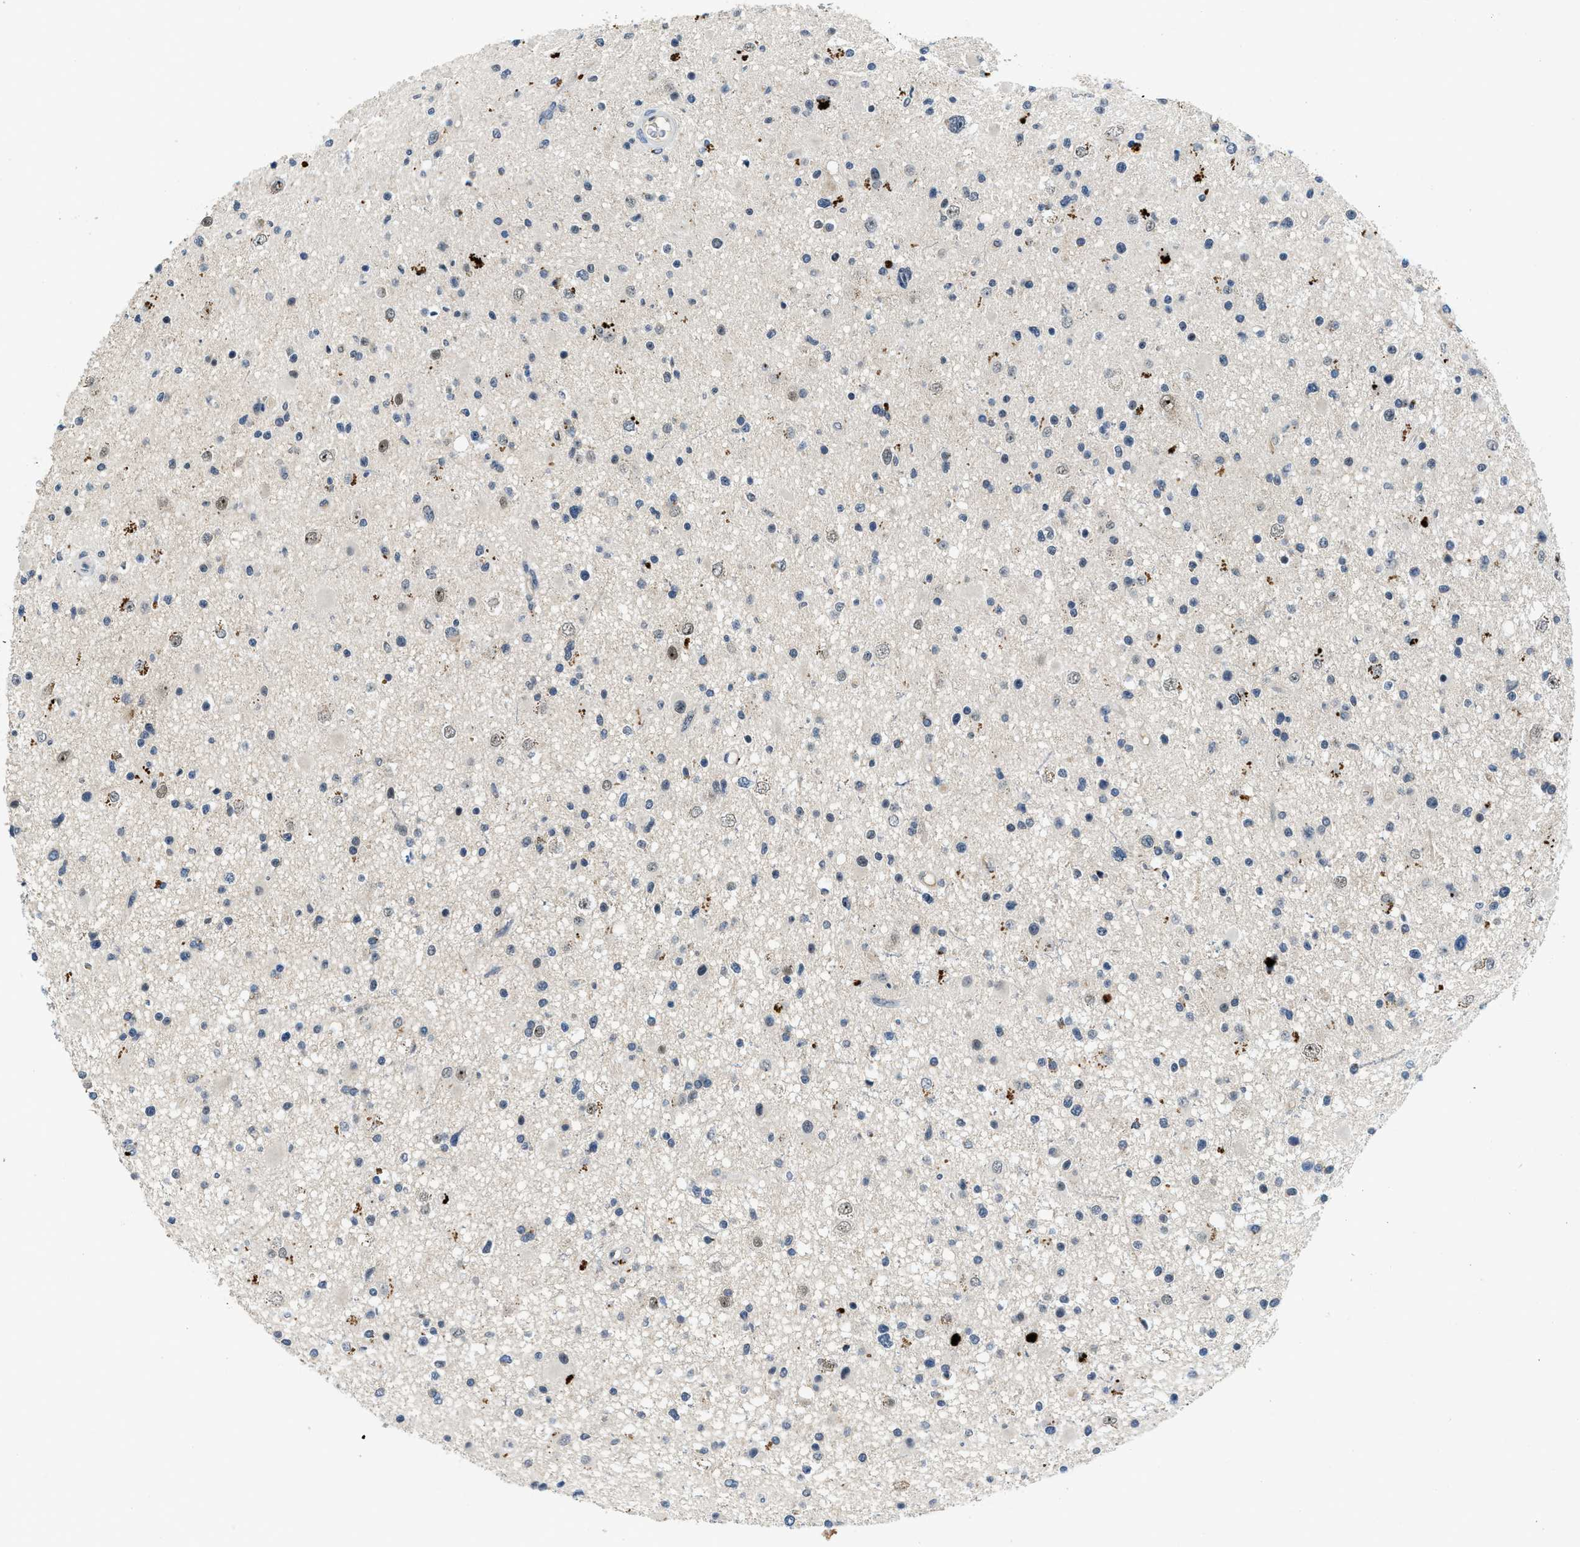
{"staining": {"intensity": "weak", "quantity": "<25%", "location": "nuclear"}, "tissue": "glioma", "cell_type": "Tumor cells", "image_type": "cancer", "snomed": [{"axis": "morphology", "description": "Glioma, malignant, High grade"}, {"axis": "topography", "description": "Brain"}], "caption": "This micrograph is of high-grade glioma (malignant) stained with immunohistochemistry (IHC) to label a protein in brown with the nuclei are counter-stained blue. There is no positivity in tumor cells. (Immunohistochemistry, brightfield microscopy, high magnification).", "gene": "SLCO2A1", "patient": {"sex": "male", "age": 33}}